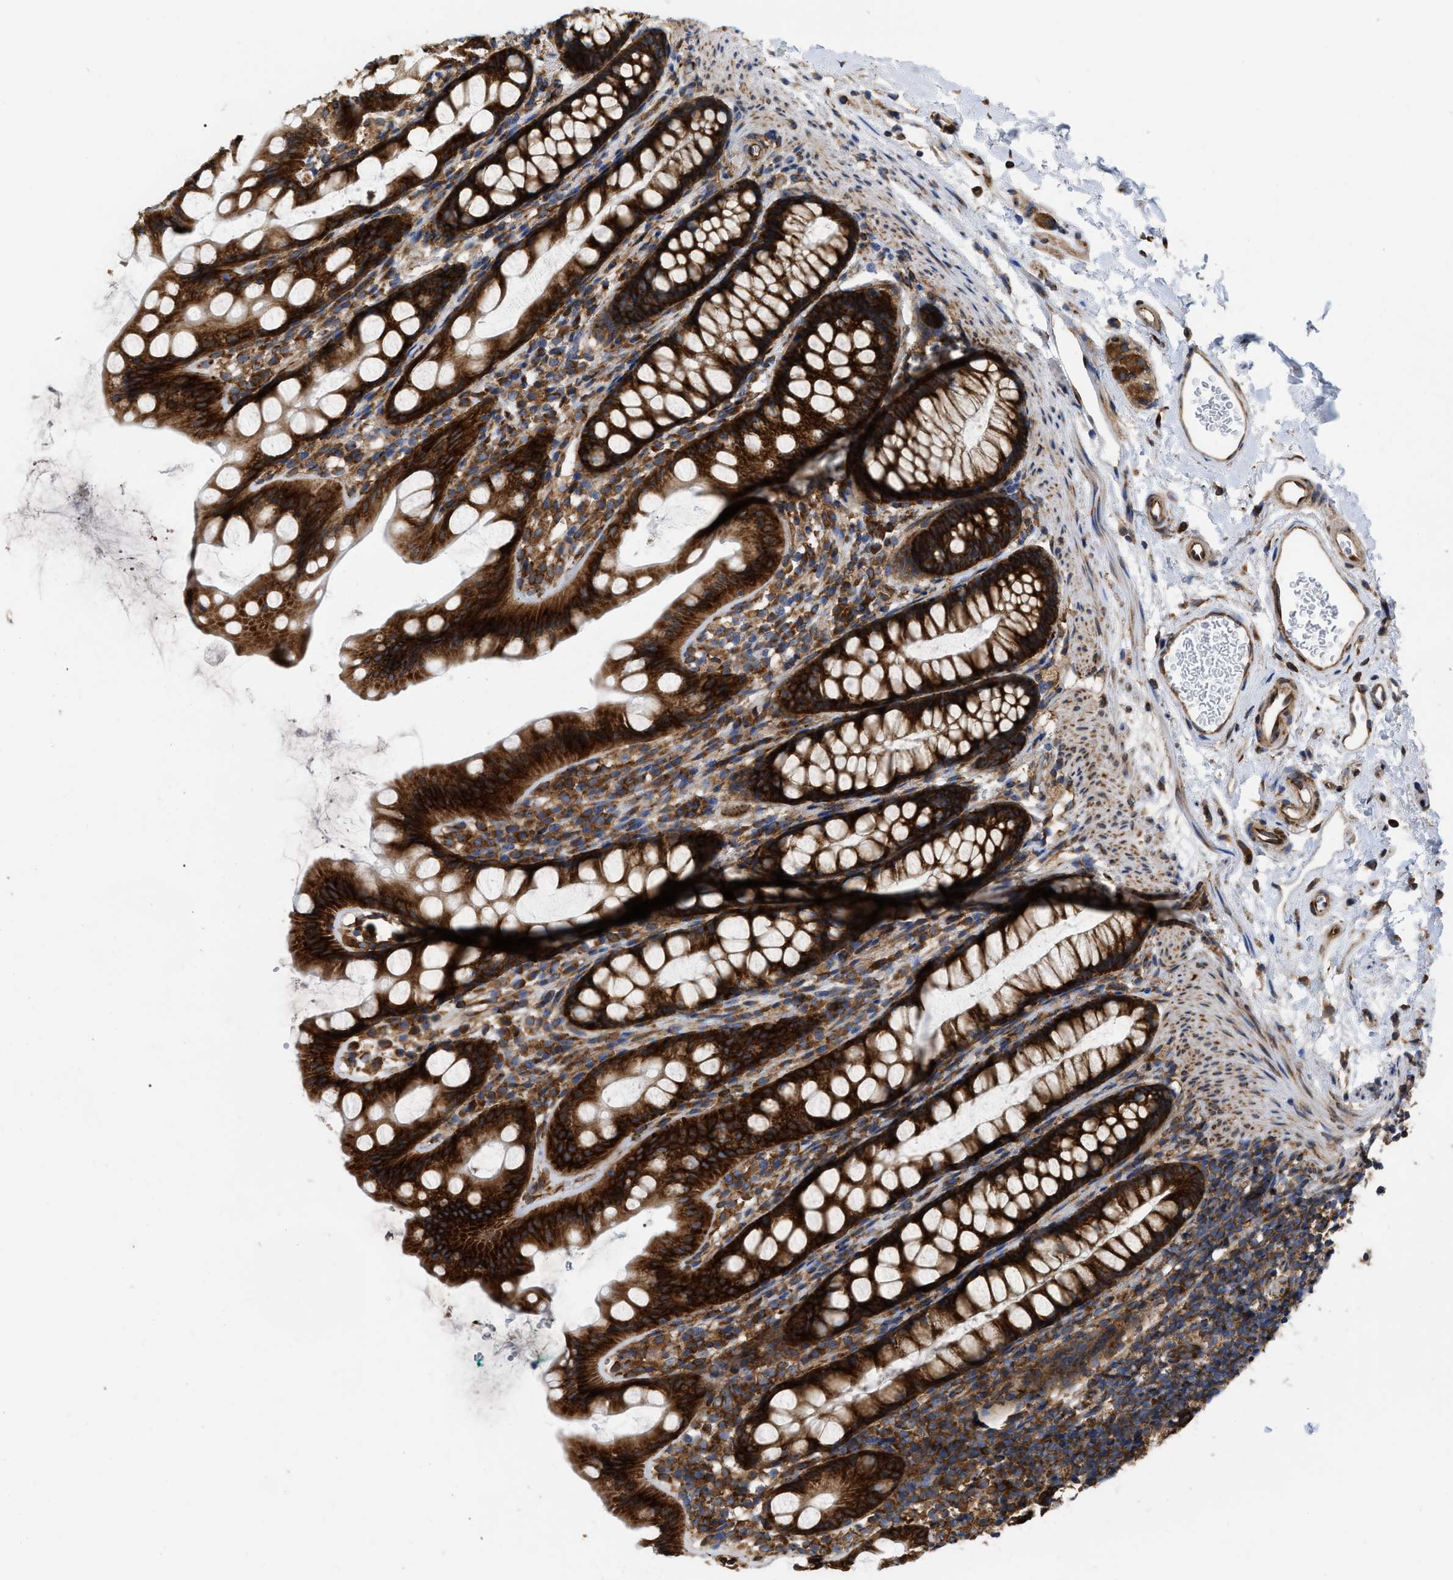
{"staining": {"intensity": "strong", "quantity": ">75%", "location": "cytoplasmic/membranous"}, "tissue": "rectum", "cell_type": "Glandular cells", "image_type": "normal", "snomed": [{"axis": "morphology", "description": "Normal tissue, NOS"}, {"axis": "topography", "description": "Rectum"}], "caption": "Immunohistochemical staining of unremarkable human rectum exhibits >75% levels of strong cytoplasmic/membranous protein staining in about >75% of glandular cells.", "gene": "FAM120A", "patient": {"sex": "female", "age": 65}}